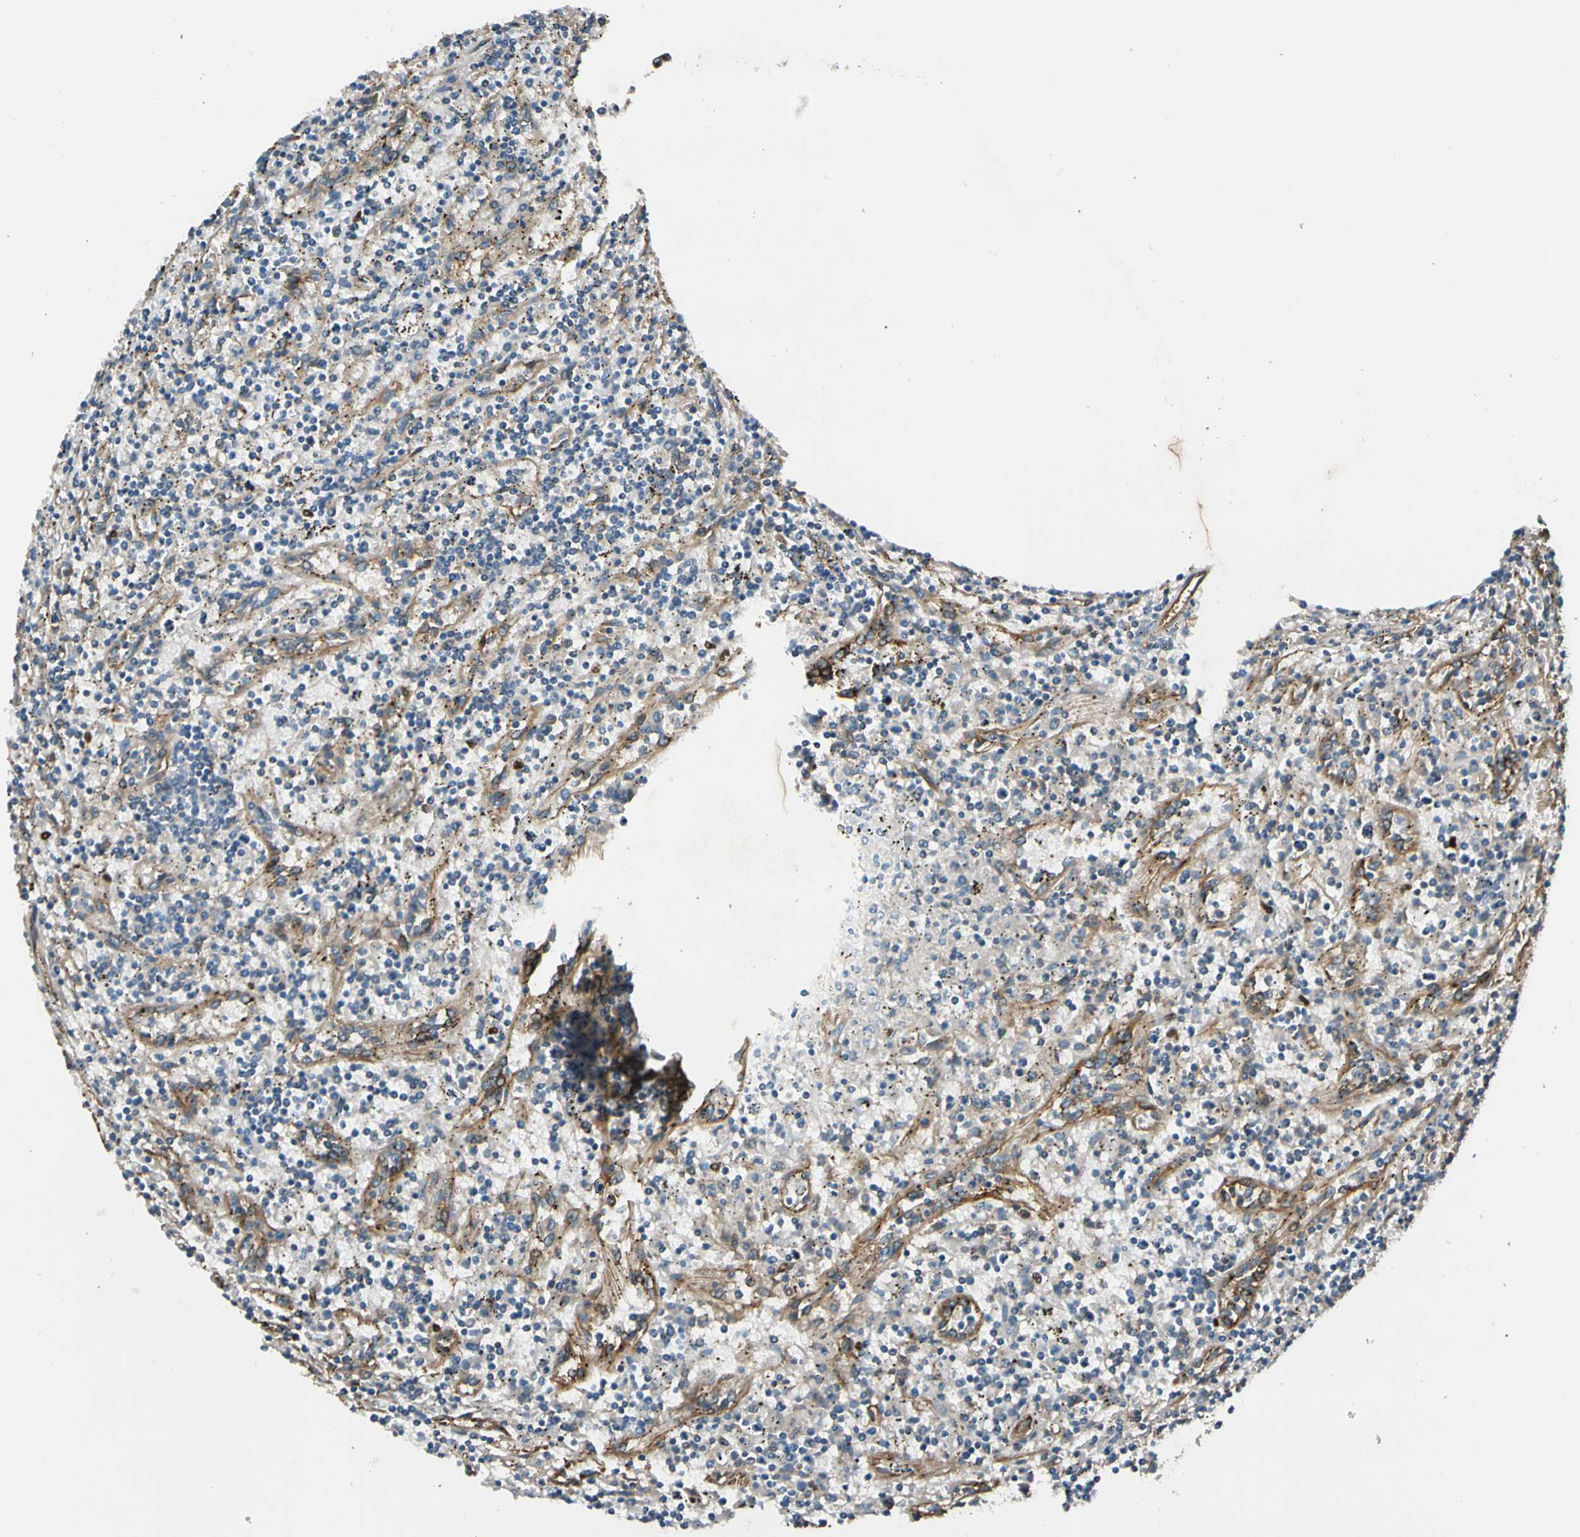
{"staining": {"intensity": "negative", "quantity": "none", "location": "none"}, "tissue": "lymphoma", "cell_type": "Tumor cells", "image_type": "cancer", "snomed": [{"axis": "morphology", "description": "Malignant lymphoma, non-Hodgkin's type, Low grade"}, {"axis": "topography", "description": "Spleen"}], "caption": "Lymphoma was stained to show a protein in brown. There is no significant expression in tumor cells.", "gene": "ROCK2", "patient": {"sex": "male", "age": 76}}